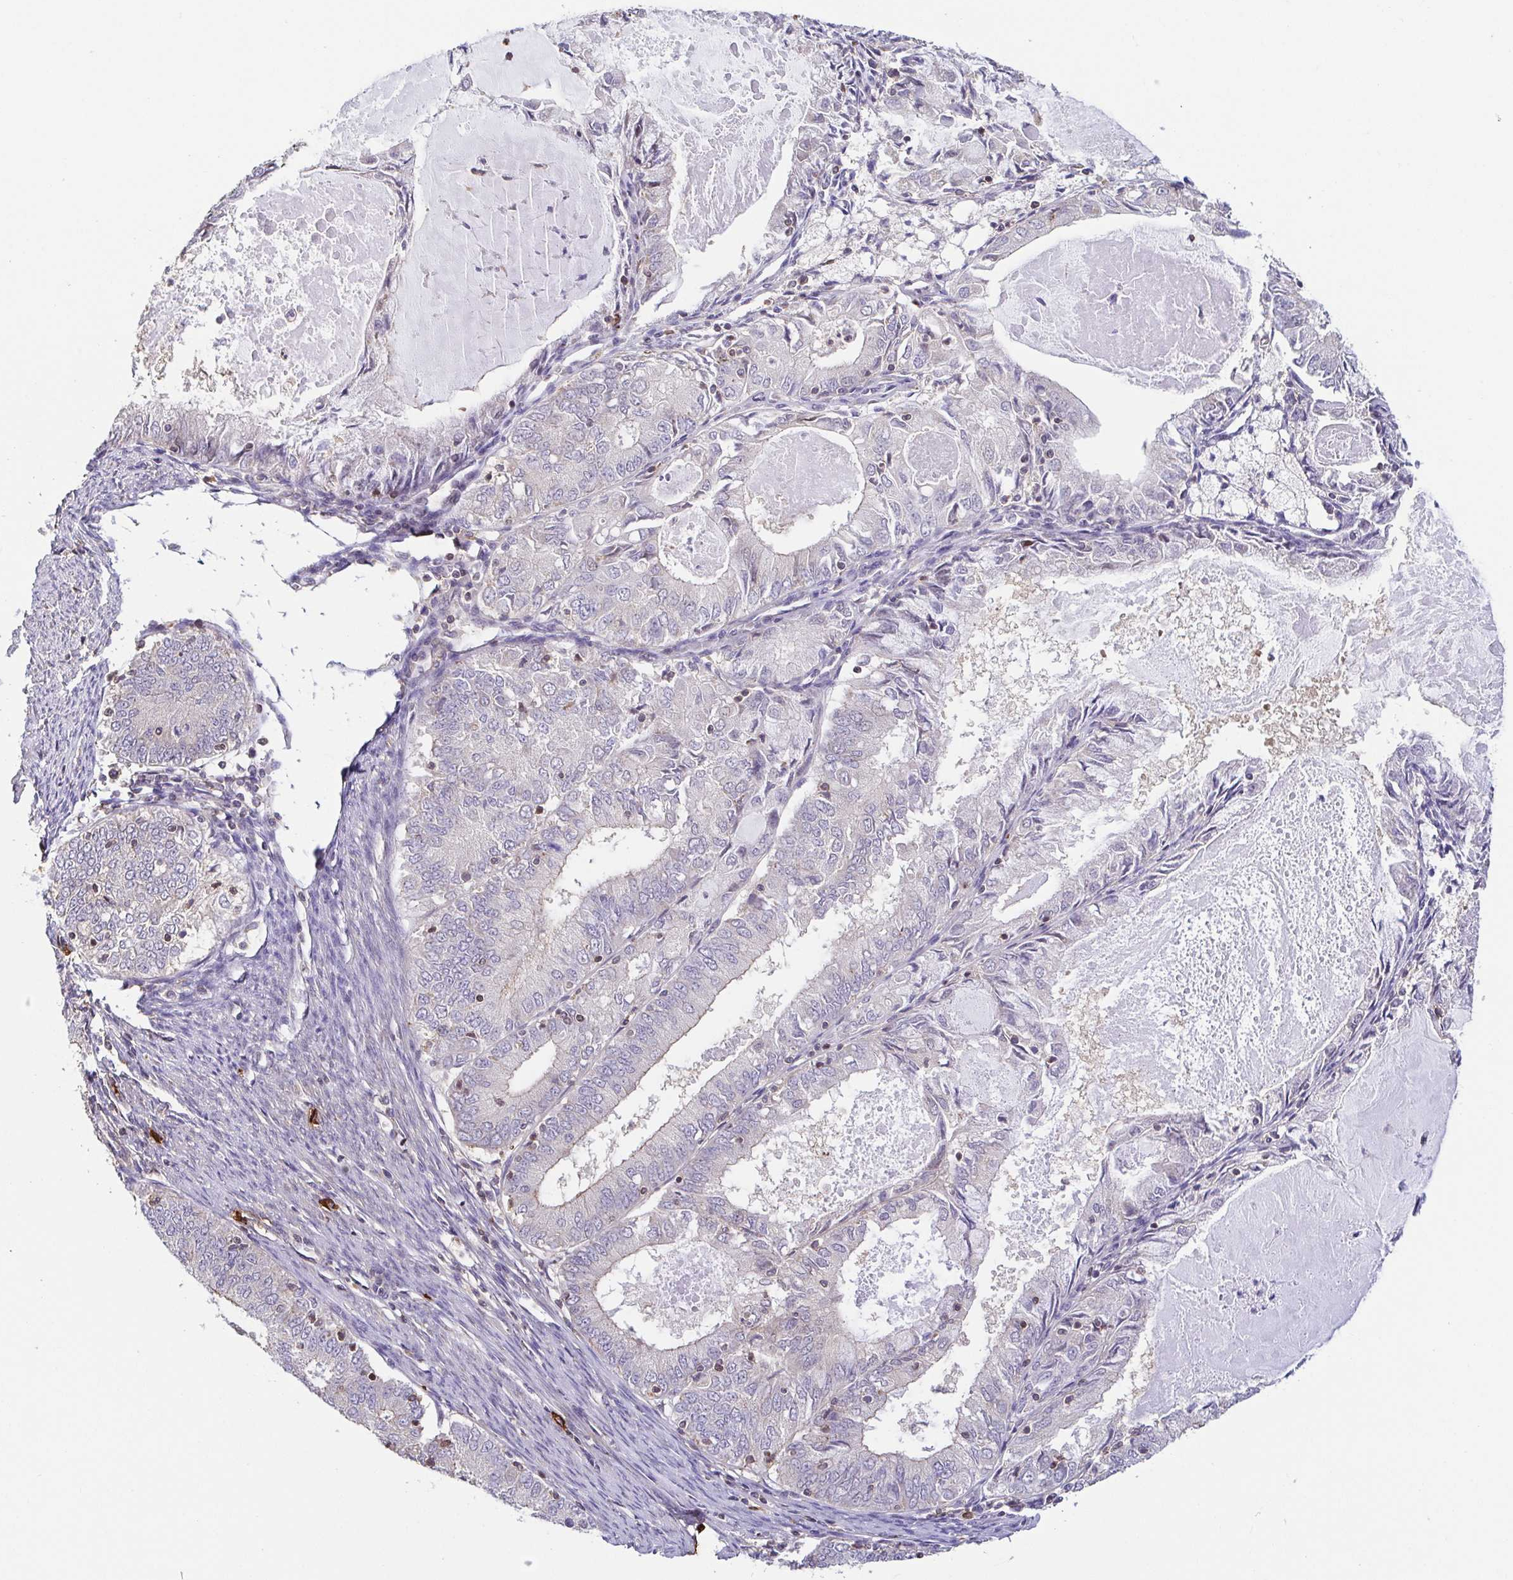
{"staining": {"intensity": "negative", "quantity": "none", "location": "none"}, "tissue": "endometrial cancer", "cell_type": "Tumor cells", "image_type": "cancer", "snomed": [{"axis": "morphology", "description": "Adenocarcinoma, NOS"}, {"axis": "topography", "description": "Endometrium"}], "caption": "Adenocarcinoma (endometrial) was stained to show a protein in brown. There is no significant positivity in tumor cells.", "gene": "PREPL", "patient": {"sex": "female", "age": 57}}